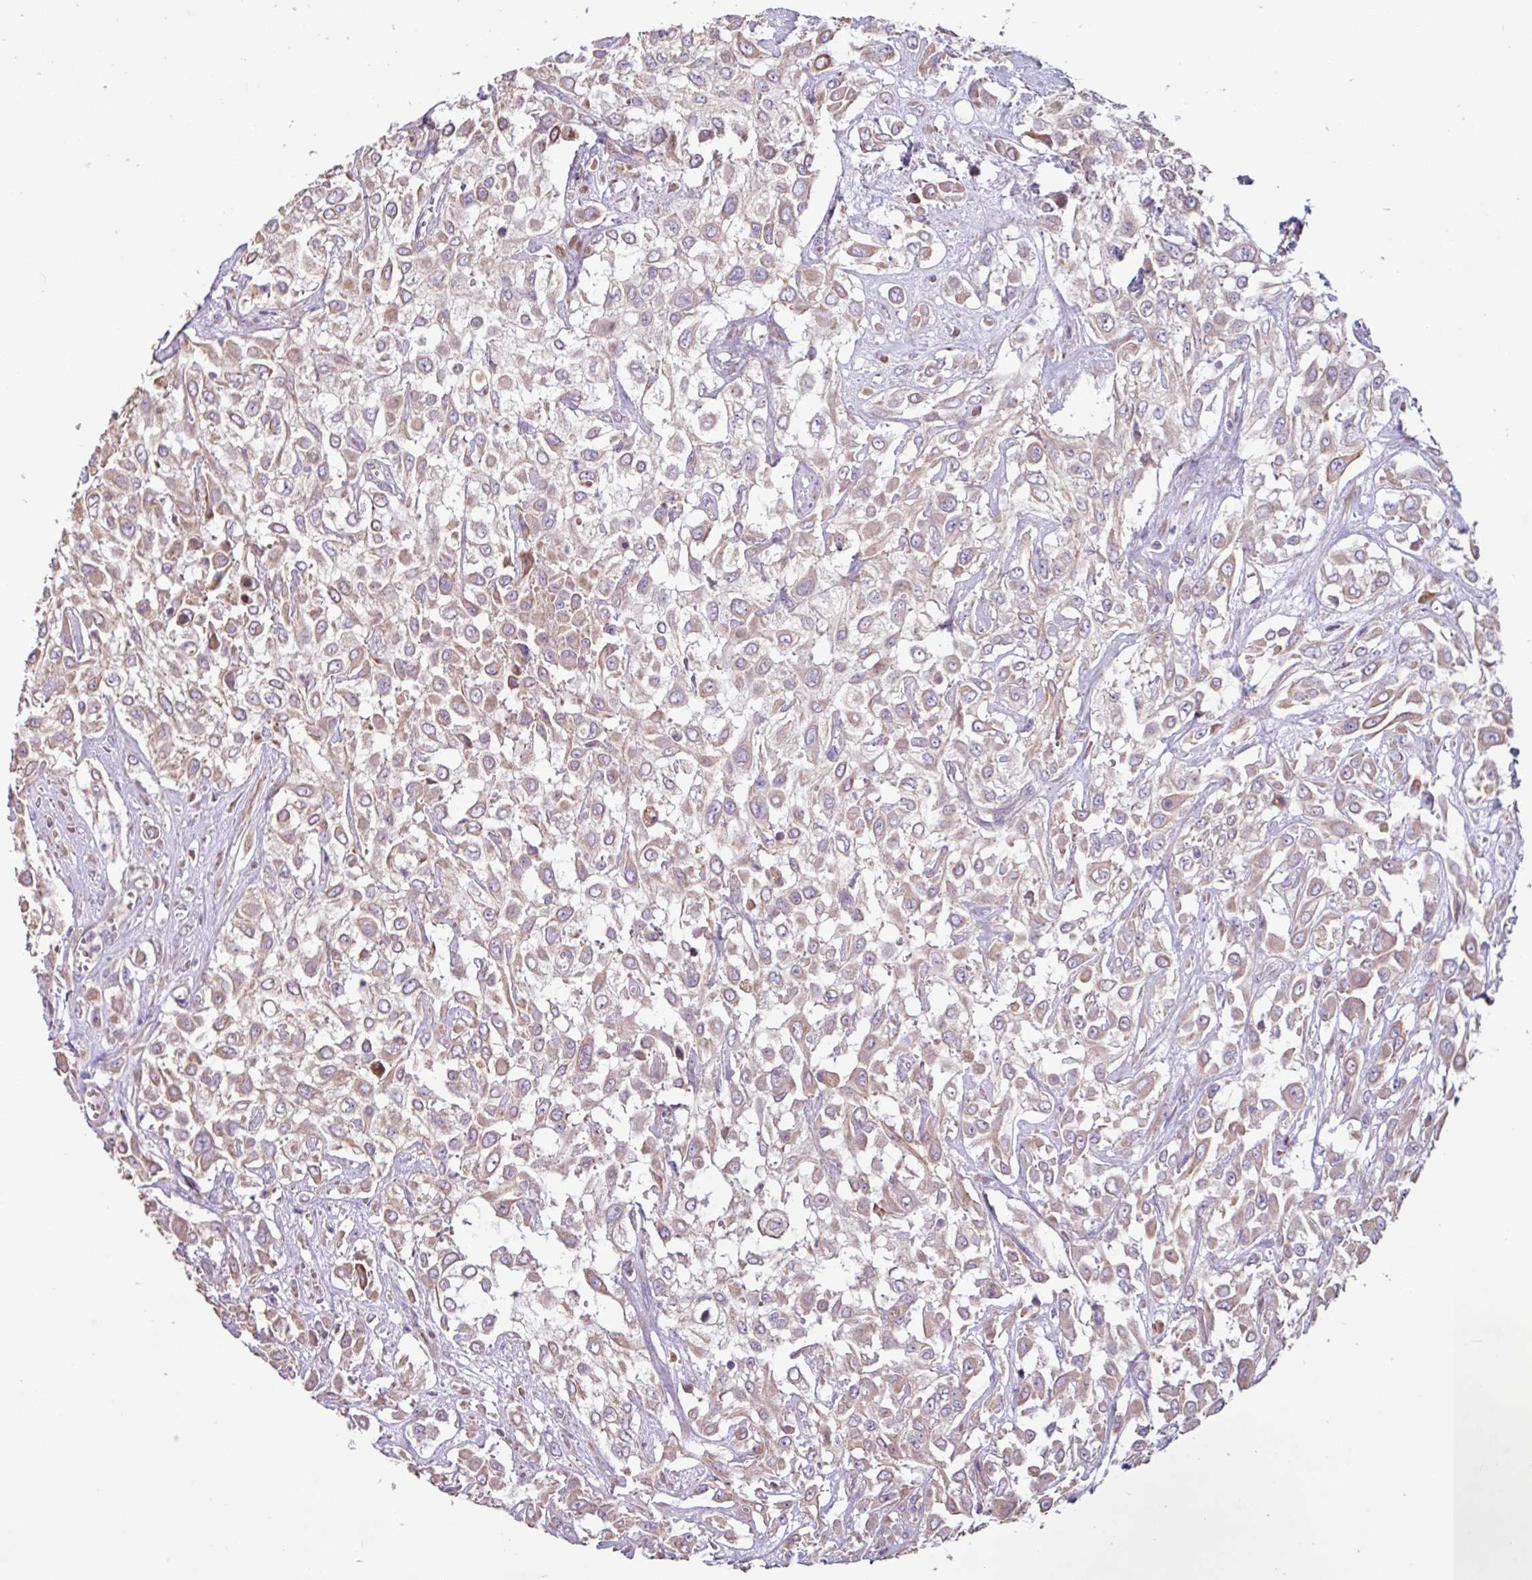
{"staining": {"intensity": "weak", "quantity": "25%-75%", "location": "cytoplasmic/membranous"}, "tissue": "urothelial cancer", "cell_type": "Tumor cells", "image_type": "cancer", "snomed": [{"axis": "morphology", "description": "Urothelial carcinoma, High grade"}, {"axis": "topography", "description": "Urinary bladder"}], "caption": "Protein staining by immunohistochemistry demonstrates weak cytoplasmic/membranous expression in approximately 25%-75% of tumor cells in urothelial cancer. (Brightfield microscopy of DAB IHC at high magnification).", "gene": "PTPRQ", "patient": {"sex": "male", "age": 57}}